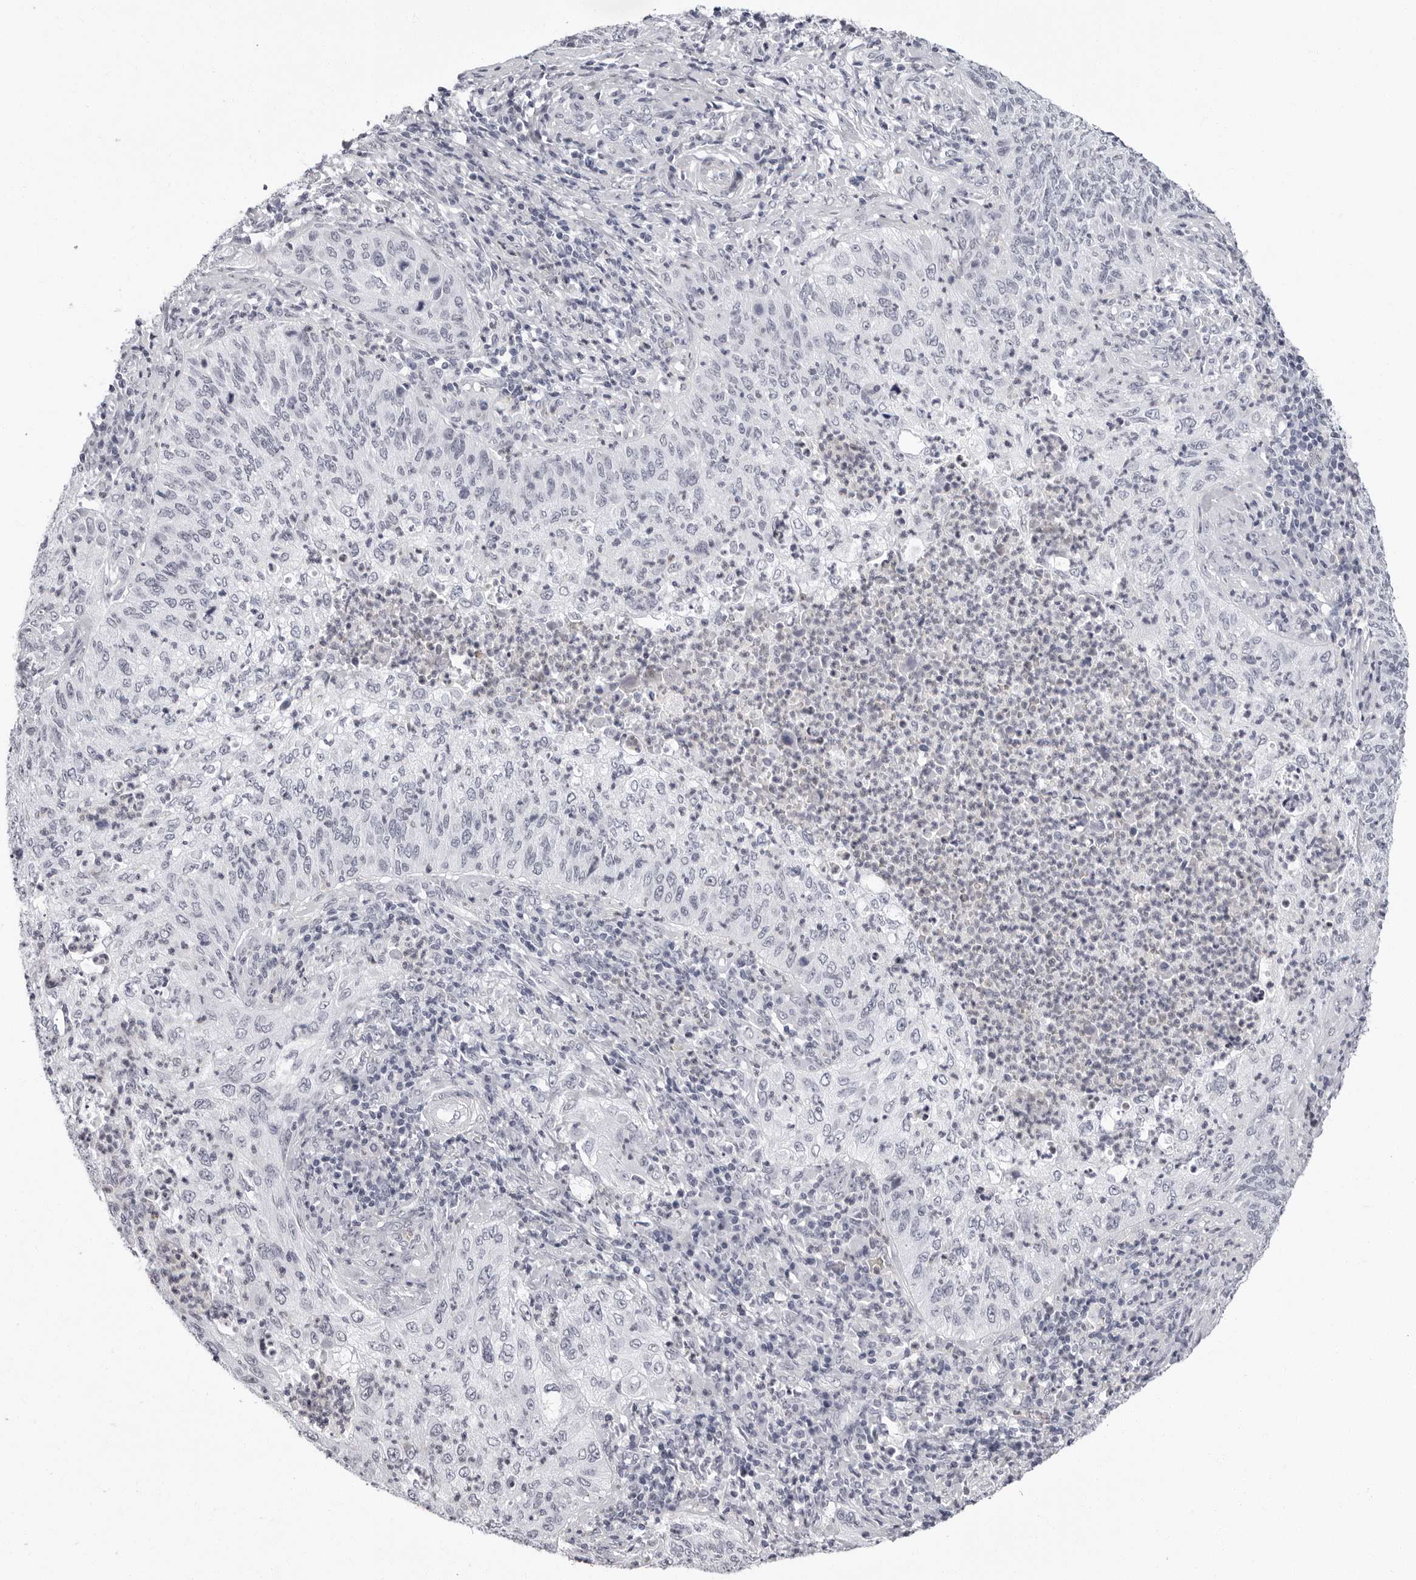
{"staining": {"intensity": "negative", "quantity": "none", "location": "none"}, "tissue": "cervical cancer", "cell_type": "Tumor cells", "image_type": "cancer", "snomed": [{"axis": "morphology", "description": "Squamous cell carcinoma, NOS"}, {"axis": "topography", "description": "Cervix"}], "caption": "Immunohistochemical staining of human squamous cell carcinoma (cervical) shows no significant positivity in tumor cells.", "gene": "VEZF1", "patient": {"sex": "female", "age": 30}}